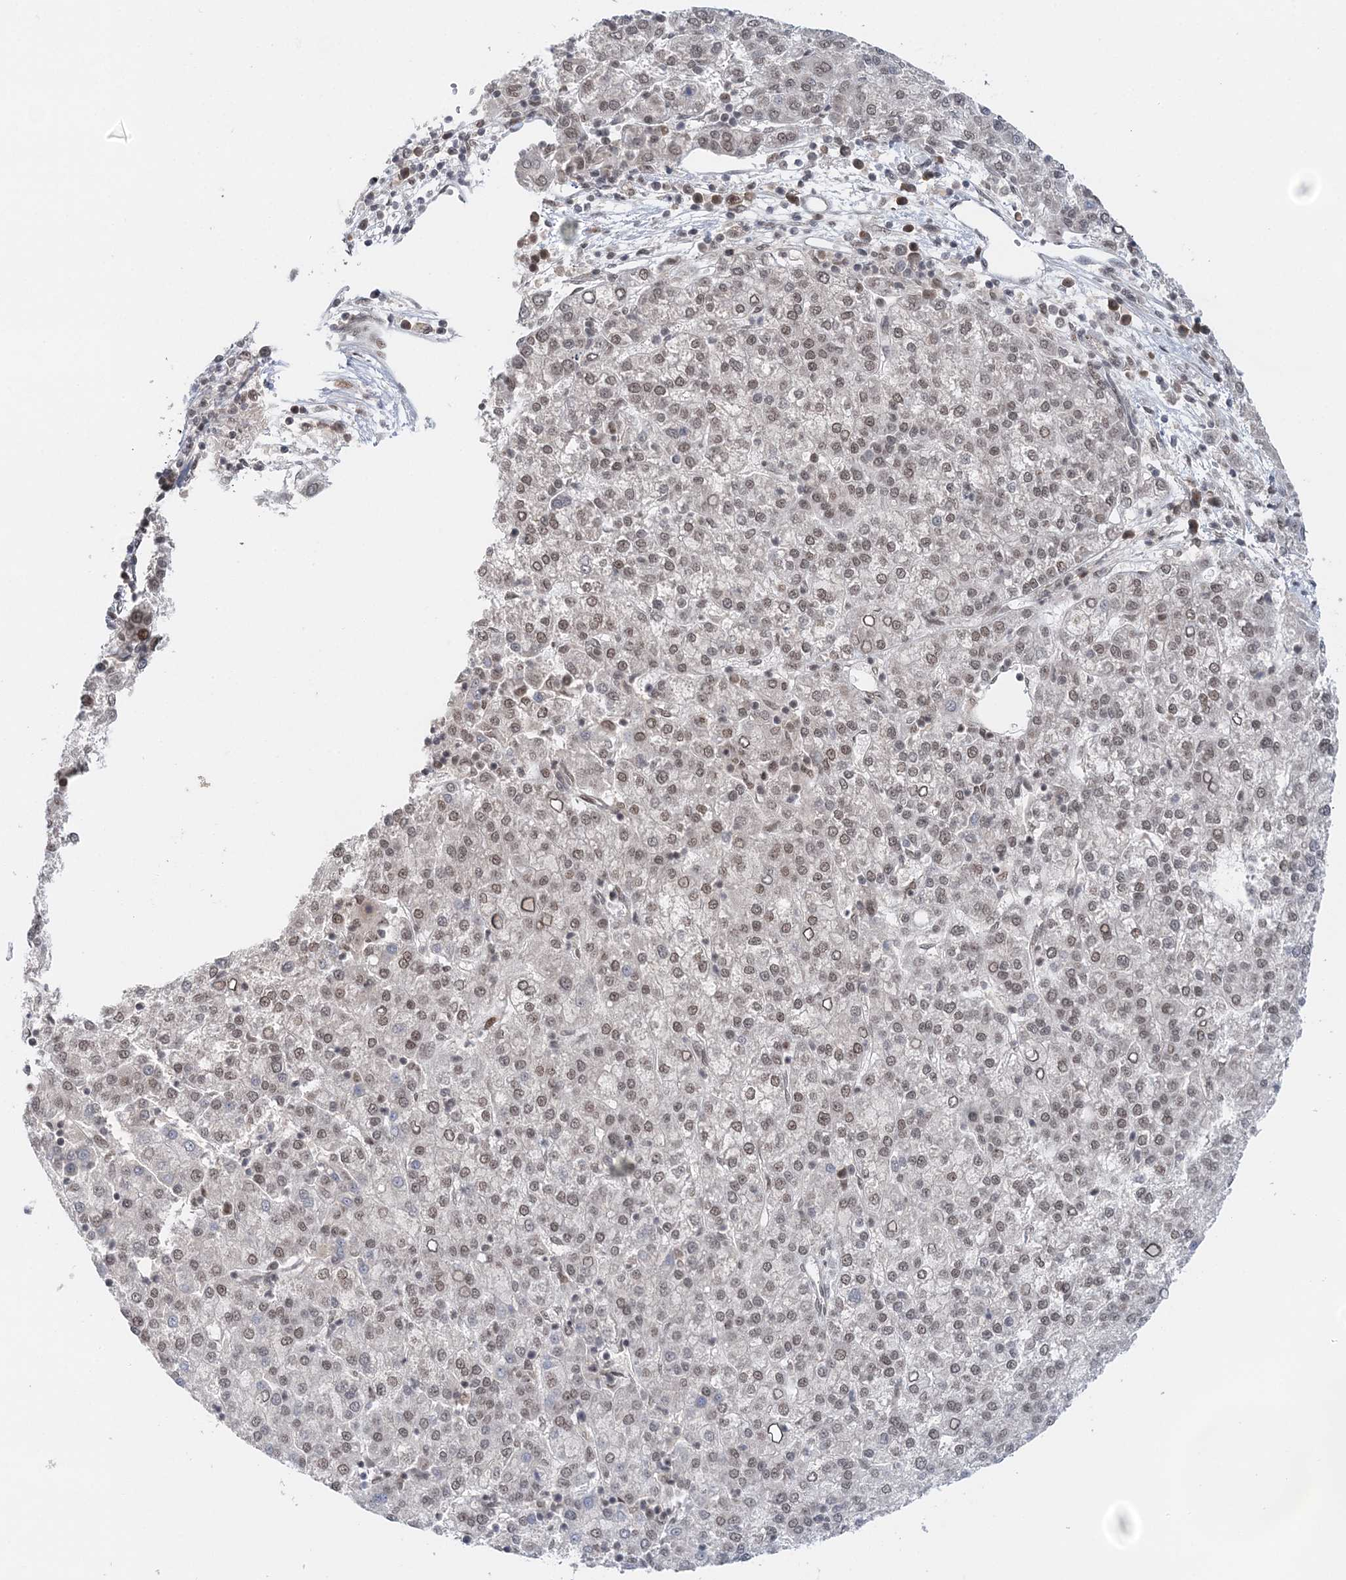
{"staining": {"intensity": "weak", "quantity": "25%-75%", "location": "nuclear"}, "tissue": "liver cancer", "cell_type": "Tumor cells", "image_type": "cancer", "snomed": [{"axis": "morphology", "description": "Carcinoma, Hepatocellular, NOS"}, {"axis": "topography", "description": "Liver"}], "caption": "Immunohistochemical staining of hepatocellular carcinoma (liver) shows low levels of weak nuclear protein expression in approximately 25%-75% of tumor cells.", "gene": "NOA1", "patient": {"sex": "female", "age": 58}}